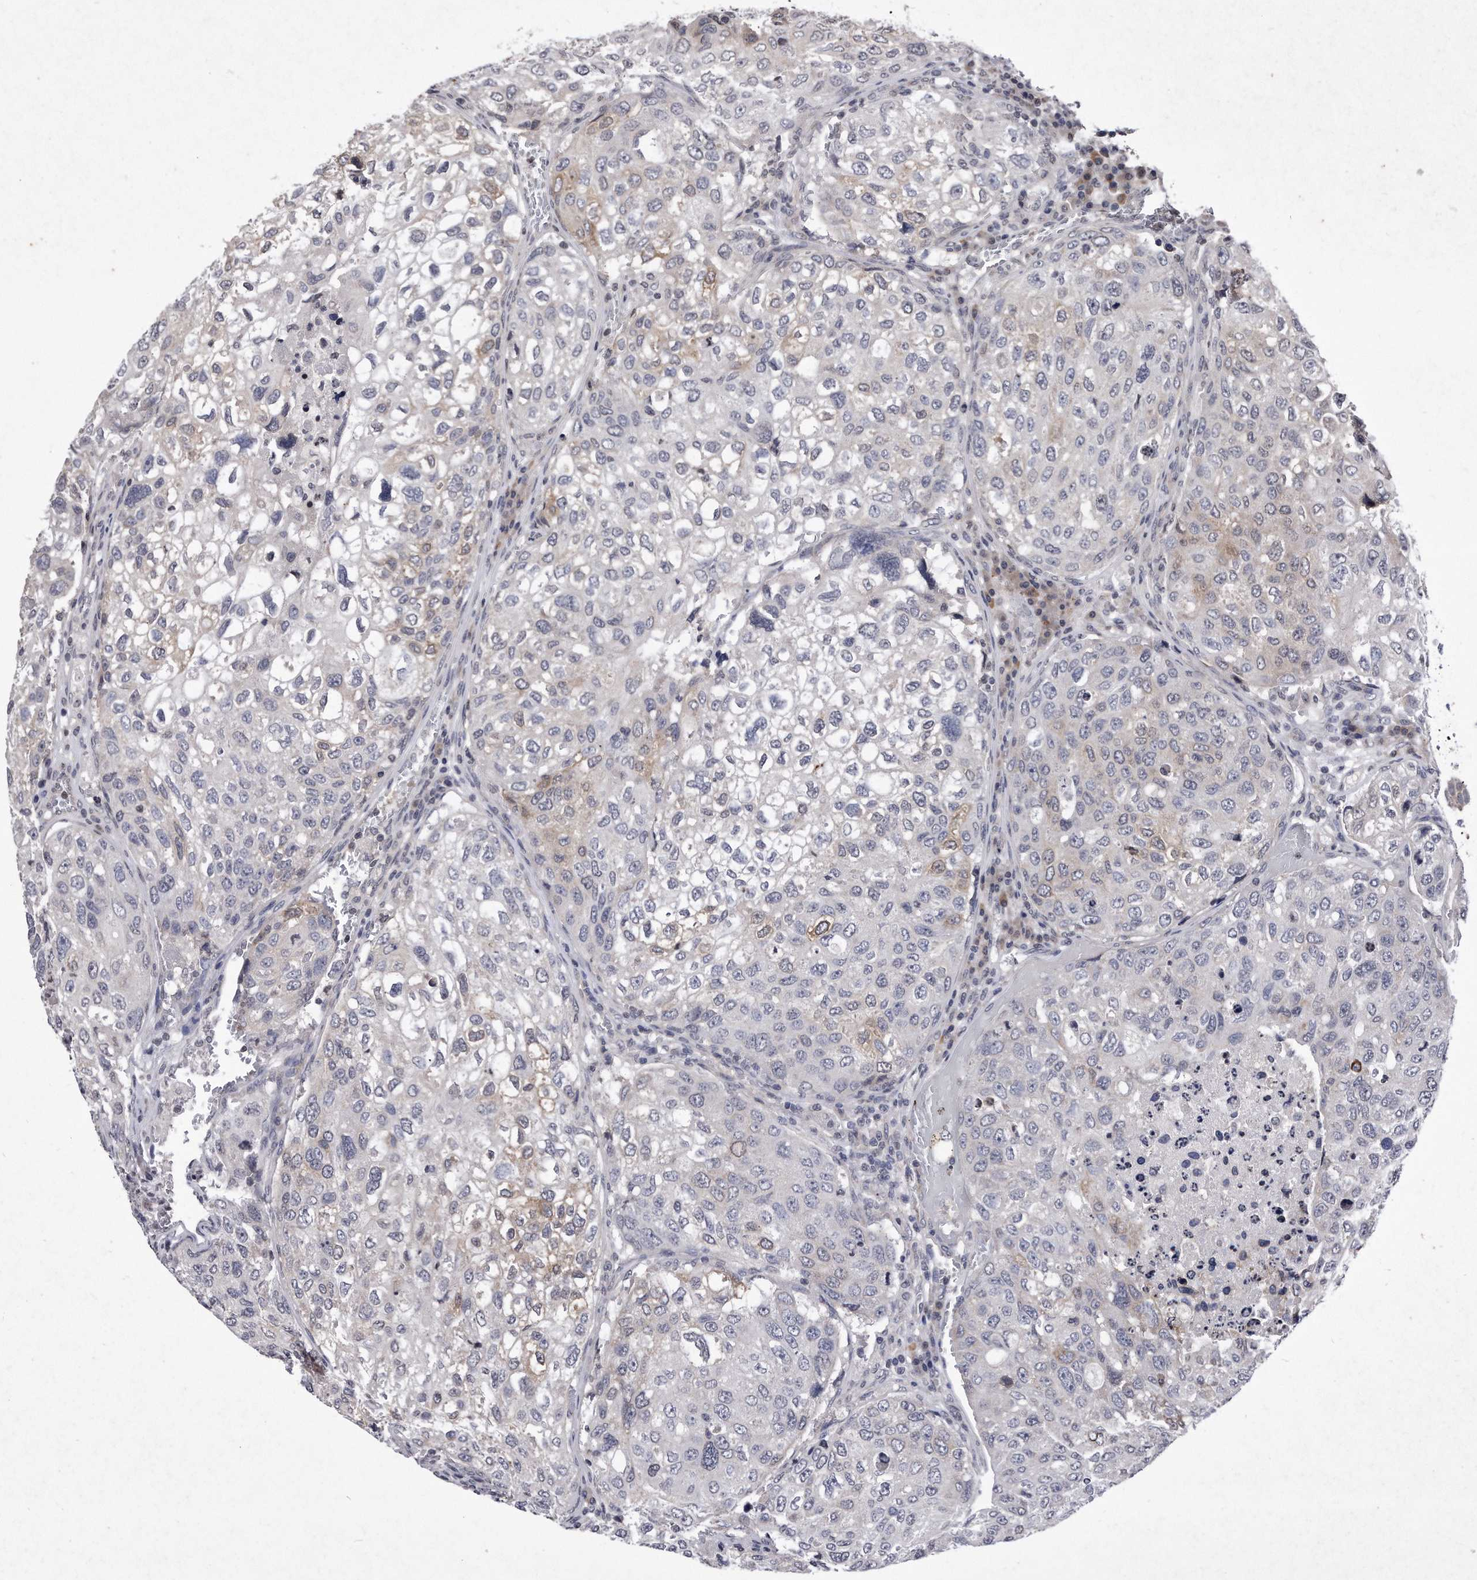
{"staining": {"intensity": "weak", "quantity": "<25%", "location": "cytoplasmic/membranous"}, "tissue": "urothelial cancer", "cell_type": "Tumor cells", "image_type": "cancer", "snomed": [{"axis": "morphology", "description": "Urothelial carcinoma, High grade"}, {"axis": "topography", "description": "Lymph node"}, {"axis": "topography", "description": "Urinary bladder"}], "caption": "The micrograph displays no staining of tumor cells in high-grade urothelial carcinoma.", "gene": "DAB1", "patient": {"sex": "male", "age": 51}}